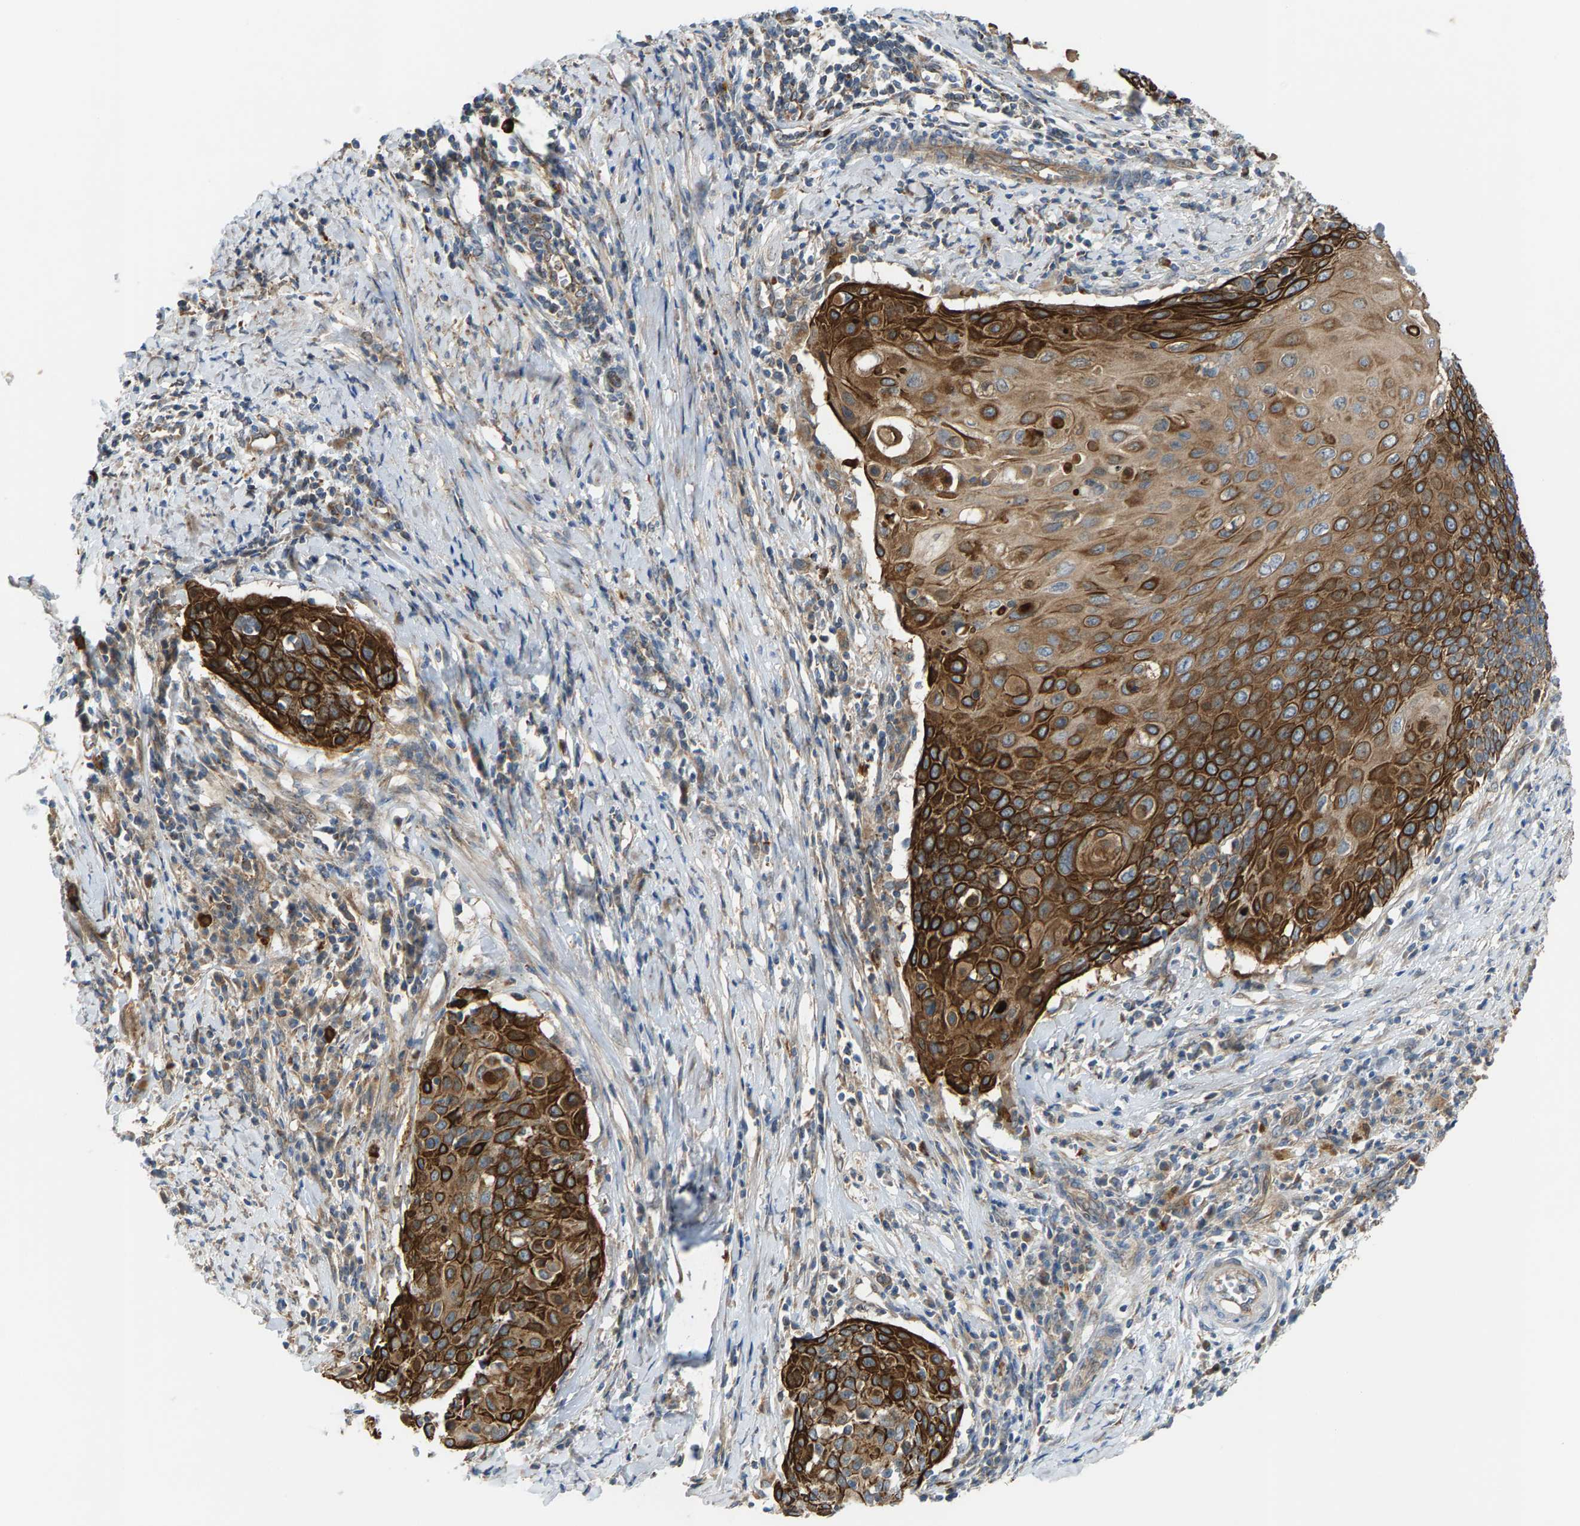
{"staining": {"intensity": "strong", "quantity": ">75%", "location": "cytoplasmic/membranous"}, "tissue": "cervical cancer", "cell_type": "Tumor cells", "image_type": "cancer", "snomed": [{"axis": "morphology", "description": "Squamous cell carcinoma, NOS"}, {"axis": "topography", "description": "Cervix"}], "caption": "Tumor cells show high levels of strong cytoplasmic/membranous positivity in approximately >75% of cells in human cervical cancer. (brown staining indicates protein expression, while blue staining denotes nuclei).", "gene": "PDCL", "patient": {"sex": "female", "age": 39}}